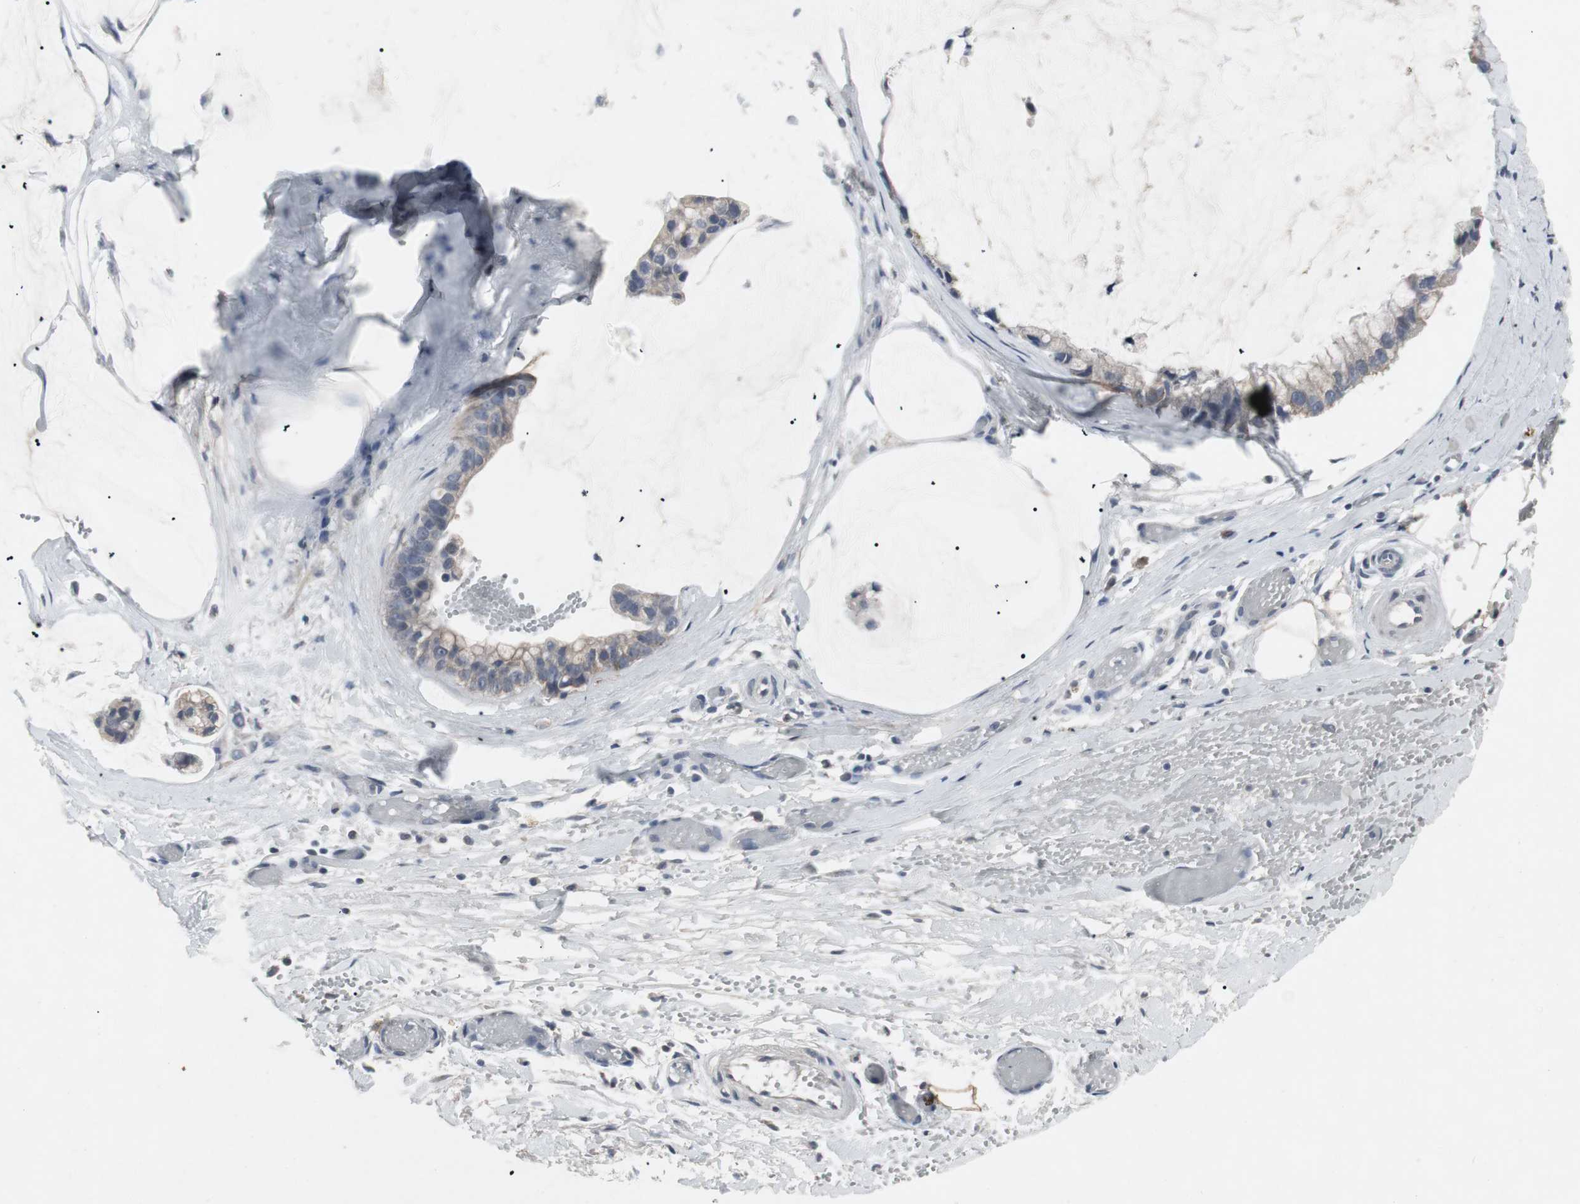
{"staining": {"intensity": "moderate", "quantity": "25%-75%", "location": "cytoplasmic/membranous"}, "tissue": "ovarian cancer", "cell_type": "Tumor cells", "image_type": "cancer", "snomed": [{"axis": "morphology", "description": "Cystadenocarcinoma, mucinous, NOS"}, {"axis": "topography", "description": "Ovary"}], "caption": "Immunohistochemical staining of ovarian cancer (mucinous cystadenocarcinoma) shows medium levels of moderate cytoplasmic/membranous protein staining in about 25%-75% of tumor cells.", "gene": "ACAA1", "patient": {"sex": "female", "age": 39}}